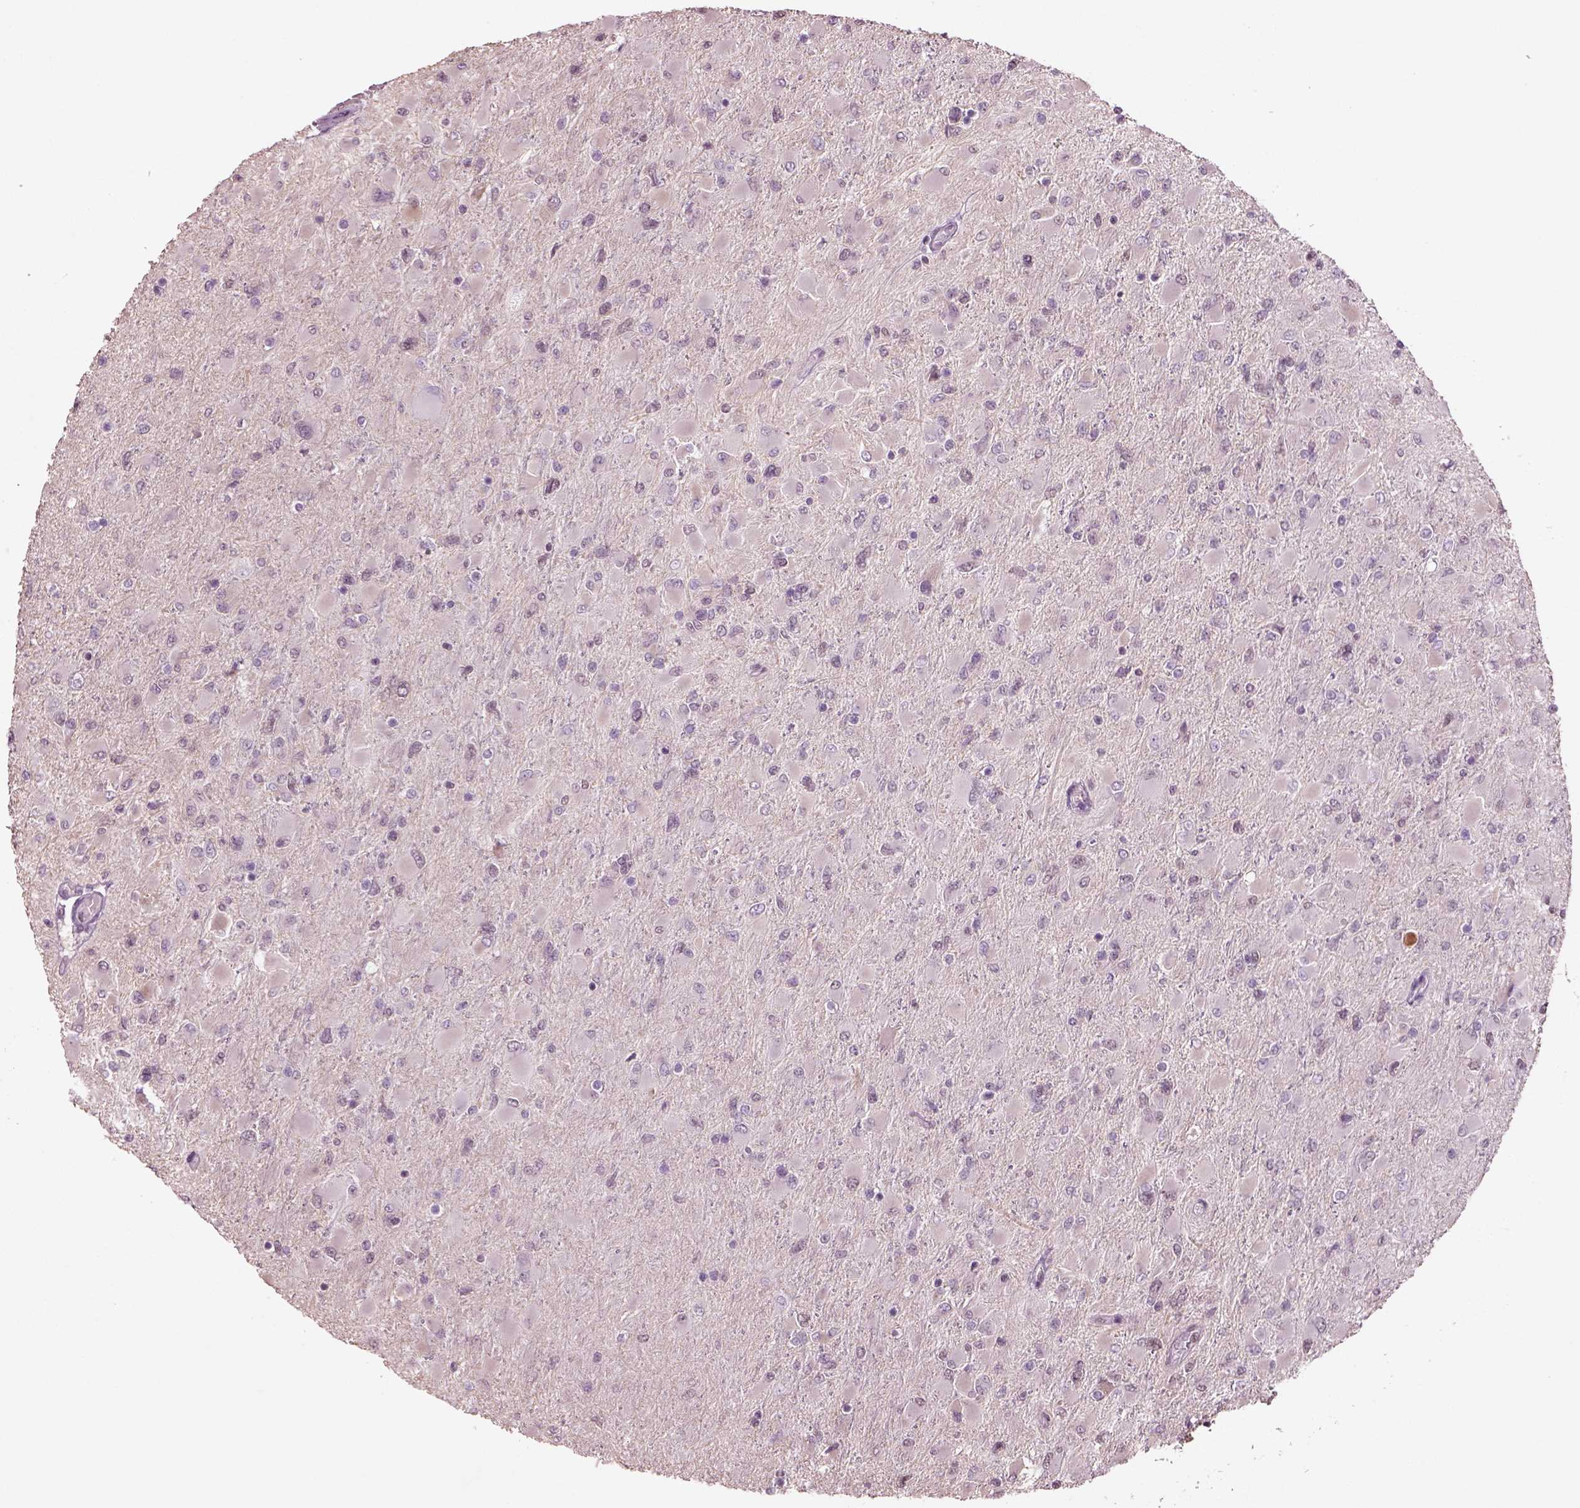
{"staining": {"intensity": "negative", "quantity": "none", "location": "none"}, "tissue": "glioma", "cell_type": "Tumor cells", "image_type": "cancer", "snomed": [{"axis": "morphology", "description": "Glioma, malignant, High grade"}, {"axis": "topography", "description": "Cerebral cortex"}], "caption": "The photomicrograph demonstrates no staining of tumor cells in high-grade glioma (malignant).", "gene": "SEPHS1", "patient": {"sex": "female", "age": 36}}